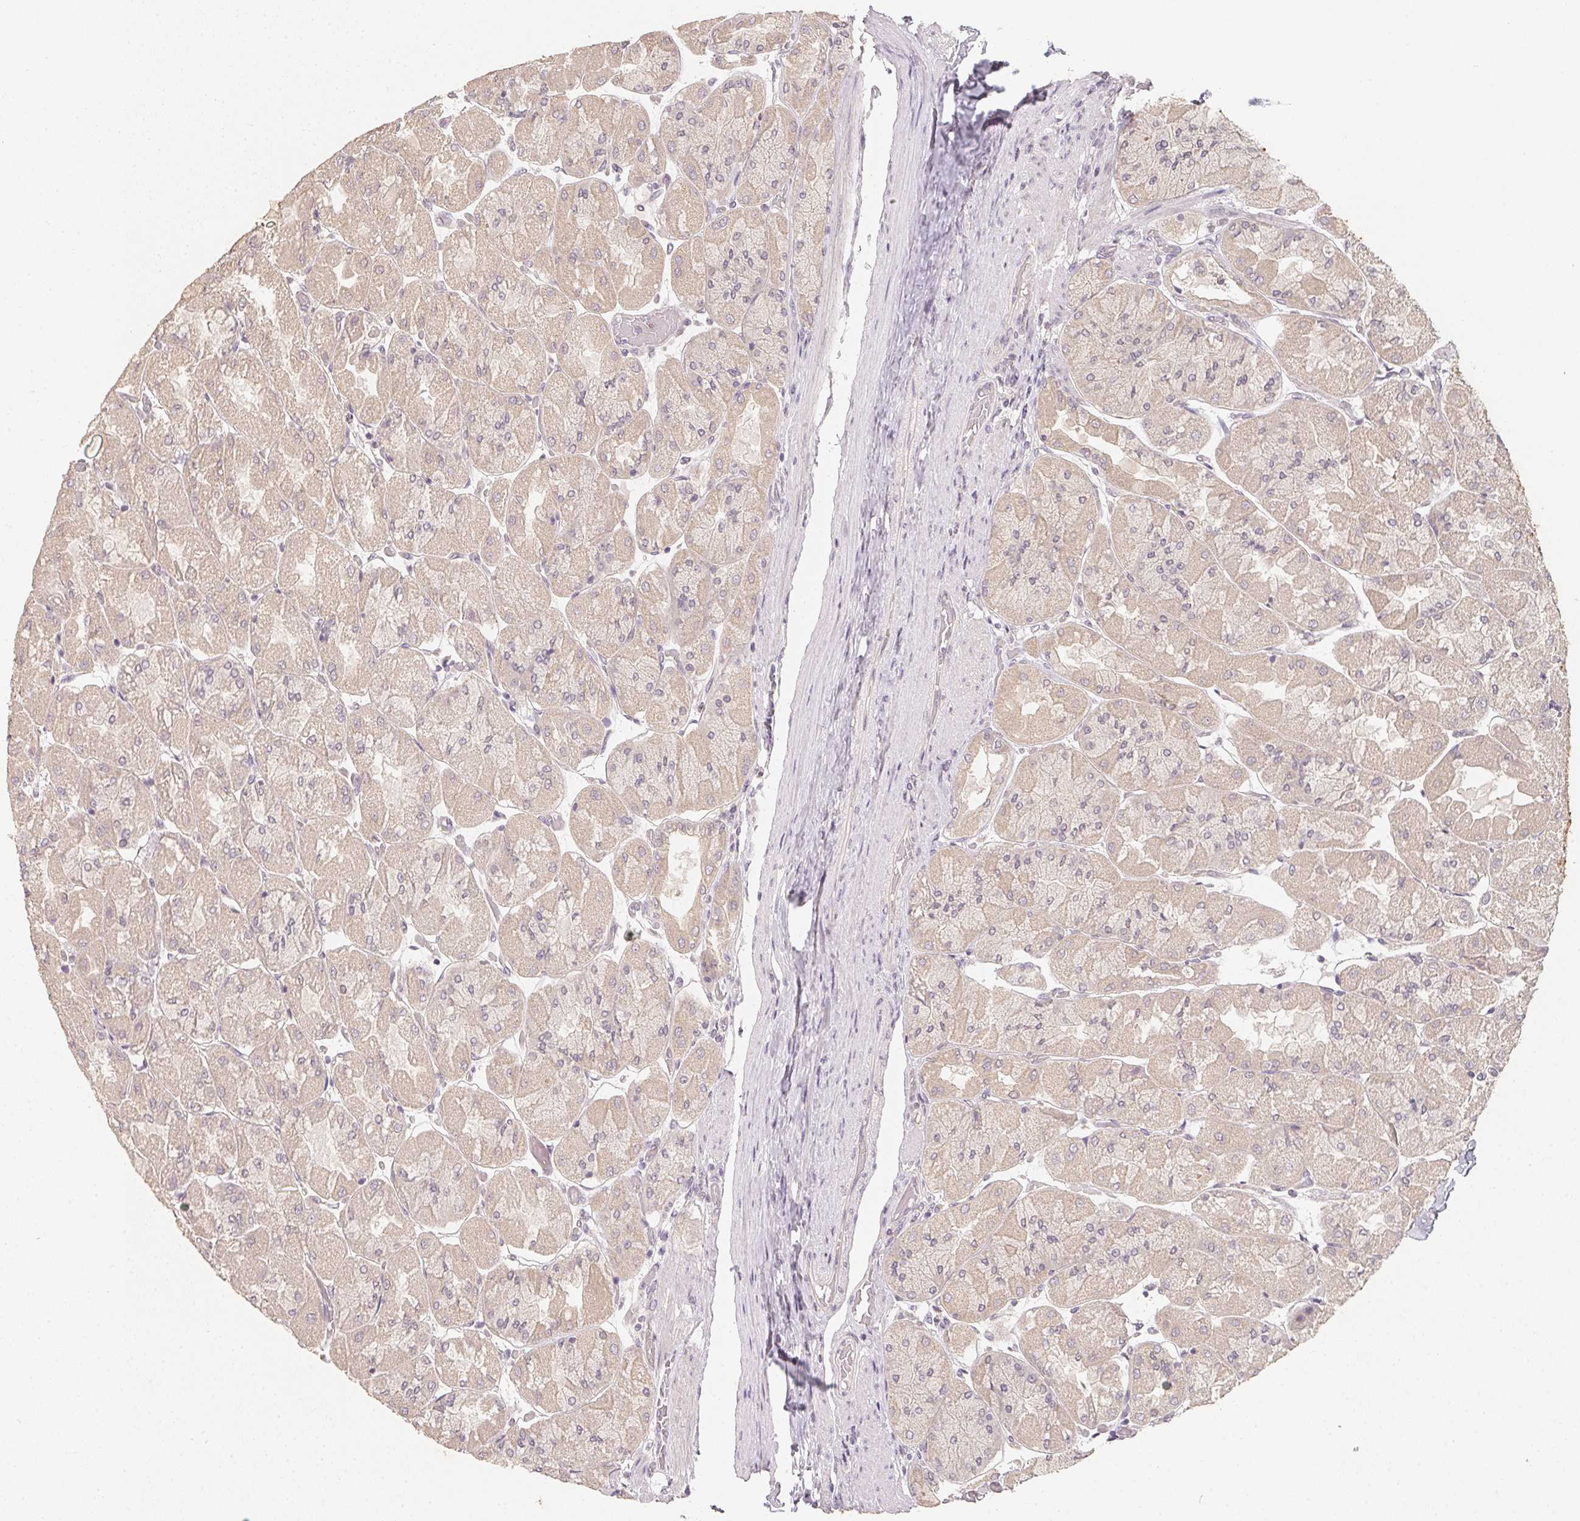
{"staining": {"intensity": "moderate", "quantity": "25%-75%", "location": "cytoplasmic/membranous"}, "tissue": "stomach", "cell_type": "Glandular cells", "image_type": "normal", "snomed": [{"axis": "morphology", "description": "Normal tissue, NOS"}, {"axis": "topography", "description": "Stomach"}], "caption": "The immunohistochemical stain highlights moderate cytoplasmic/membranous staining in glandular cells of benign stomach.", "gene": "SOAT1", "patient": {"sex": "female", "age": 61}}